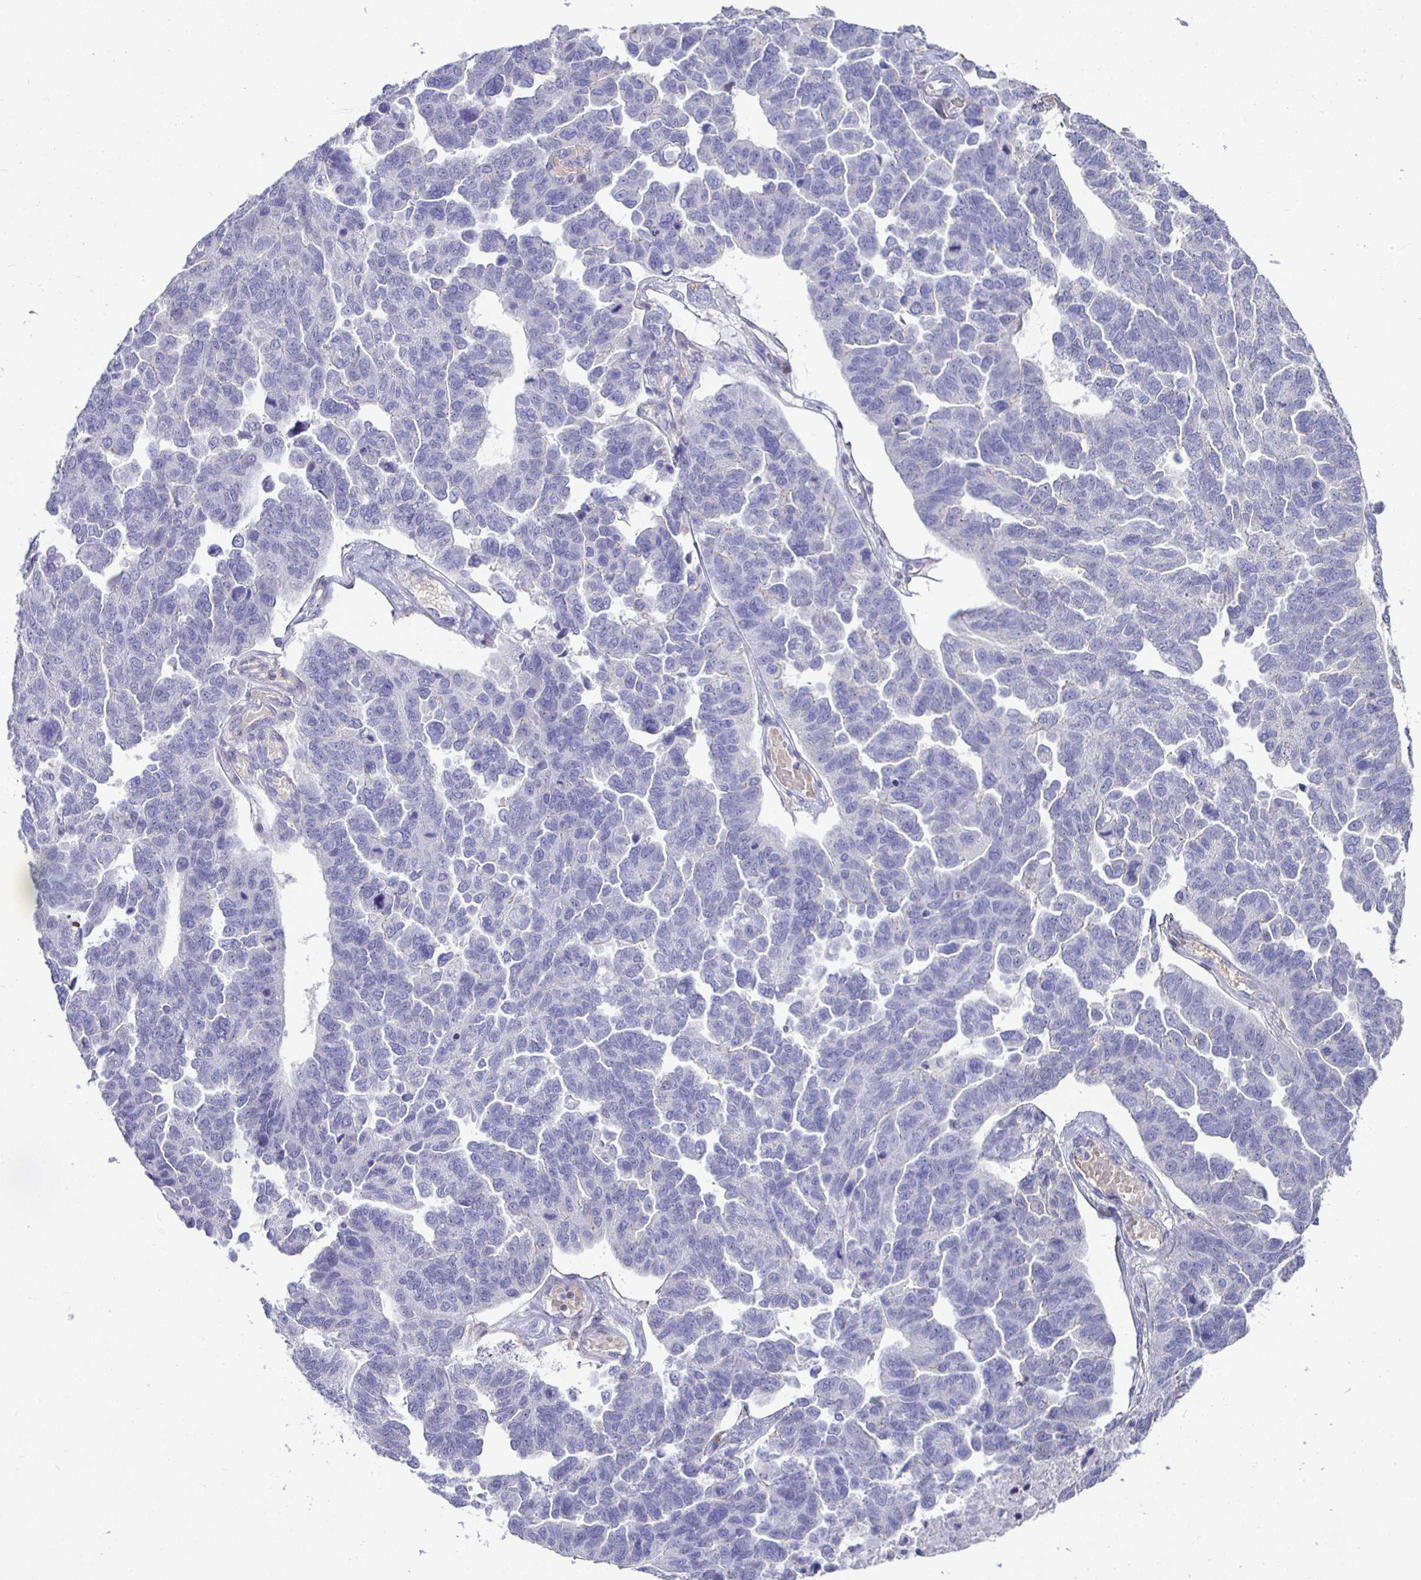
{"staining": {"intensity": "negative", "quantity": "none", "location": "none"}, "tissue": "ovarian cancer", "cell_type": "Tumor cells", "image_type": "cancer", "snomed": [{"axis": "morphology", "description": "Cystadenocarcinoma, serous, NOS"}, {"axis": "topography", "description": "Ovary"}], "caption": "Human ovarian serous cystadenocarcinoma stained for a protein using immunohistochemistry (IHC) exhibits no positivity in tumor cells.", "gene": "SIRPA", "patient": {"sex": "female", "age": 64}}